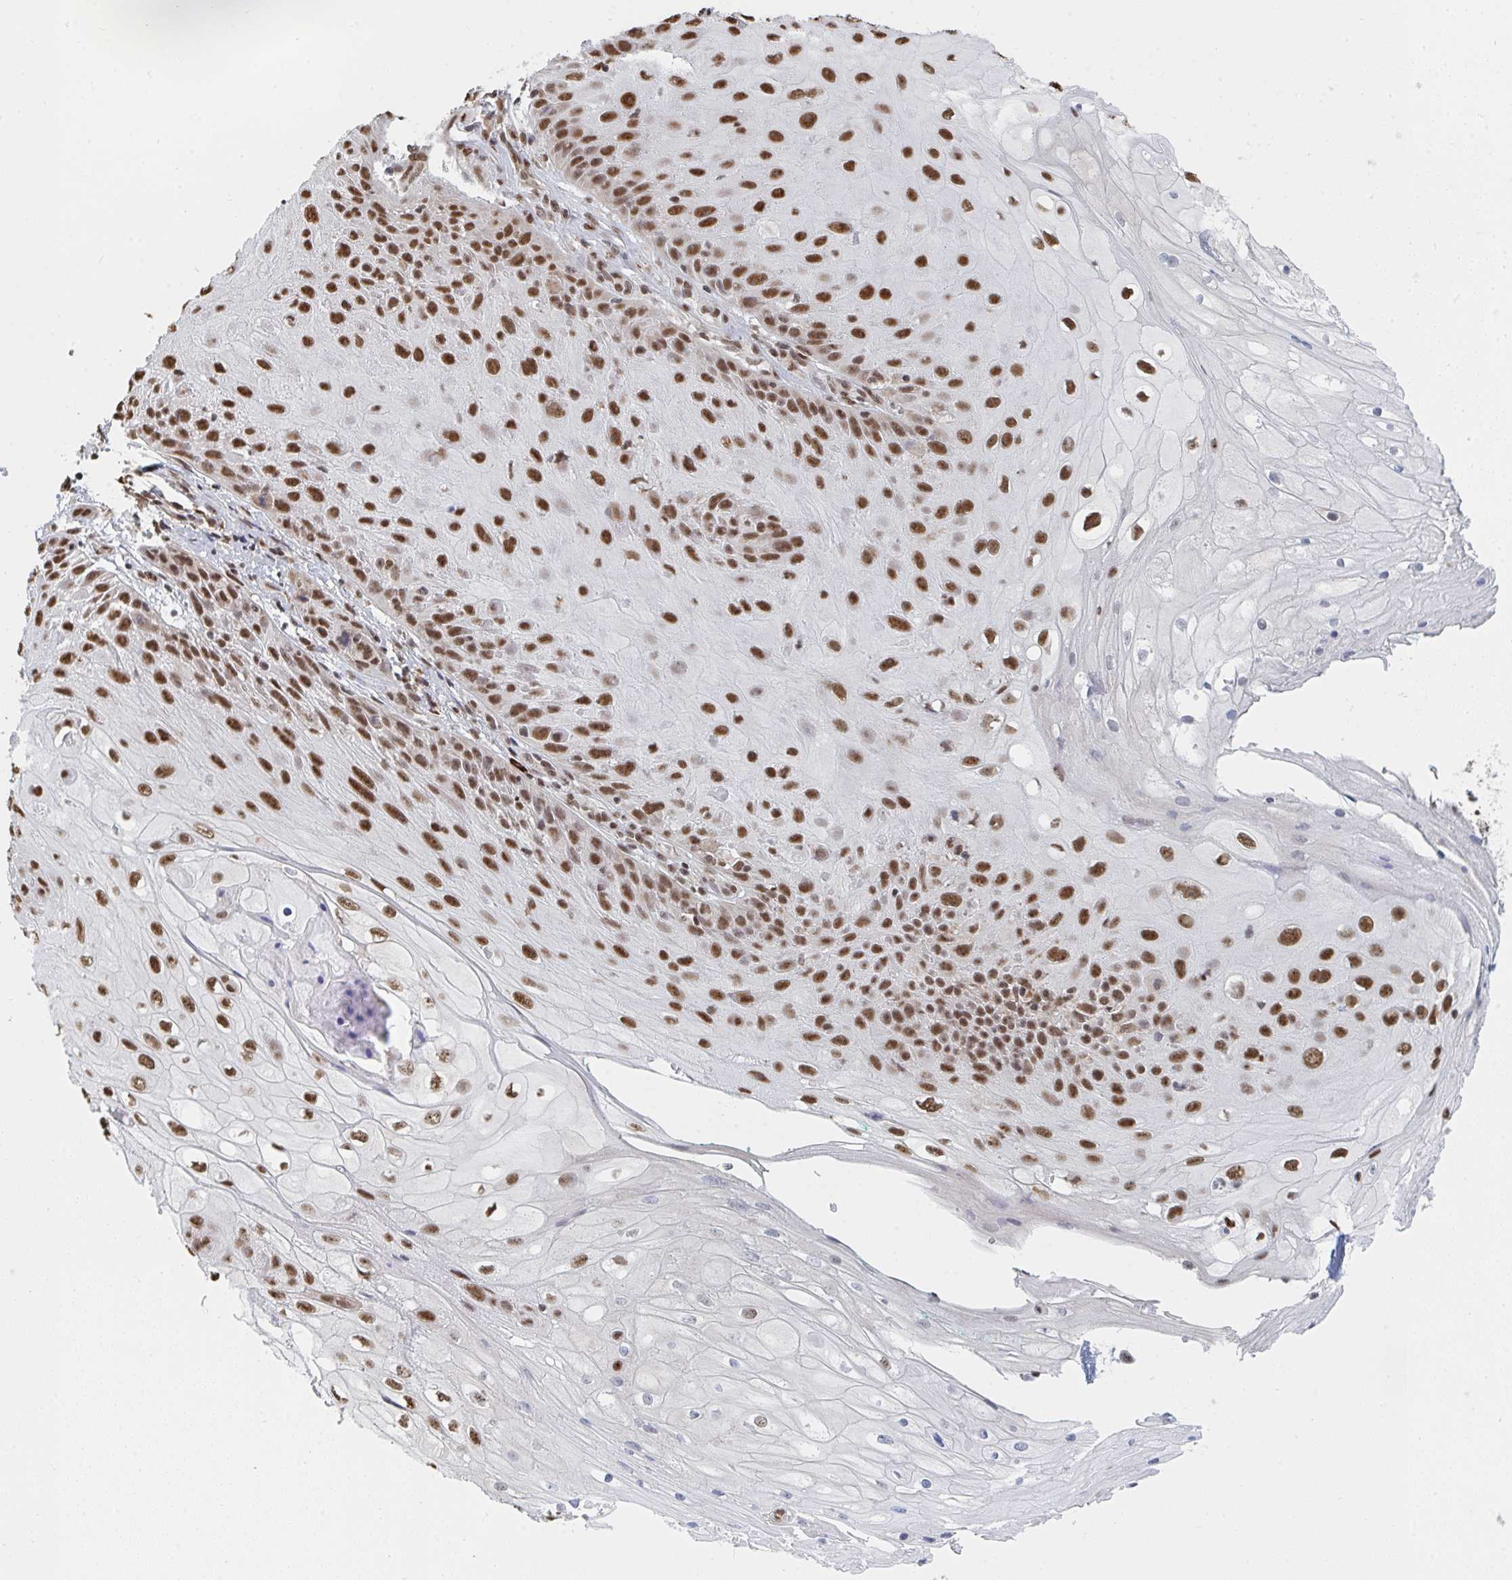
{"staining": {"intensity": "strong", "quantity": ">75%", "location": "nuclear"}, "tissue": "skin cancer", "cell_type": "Tumor cells", "image_type": "cancer", "snomed": [{"axis": "morphology", "description": "Squamous cell carcinoma, NOS"}, {"axis": "topography", "description": "Skin"}, {"axis": "topography", "description": "Vulva"}], "caption": "Protein analysis of skin cancer tissue displays strong nuclear positivity in approximately >75% of tumor cells. The staining was performed using DAB (3,3'-diaminobenzidine) to visualize the protein expression in brown, while the nuclei were stained in blue with hematoxylin (Magnification: 20x).", "gene": "MBNL1", "patient": {"sex": "female", "age": 76}}